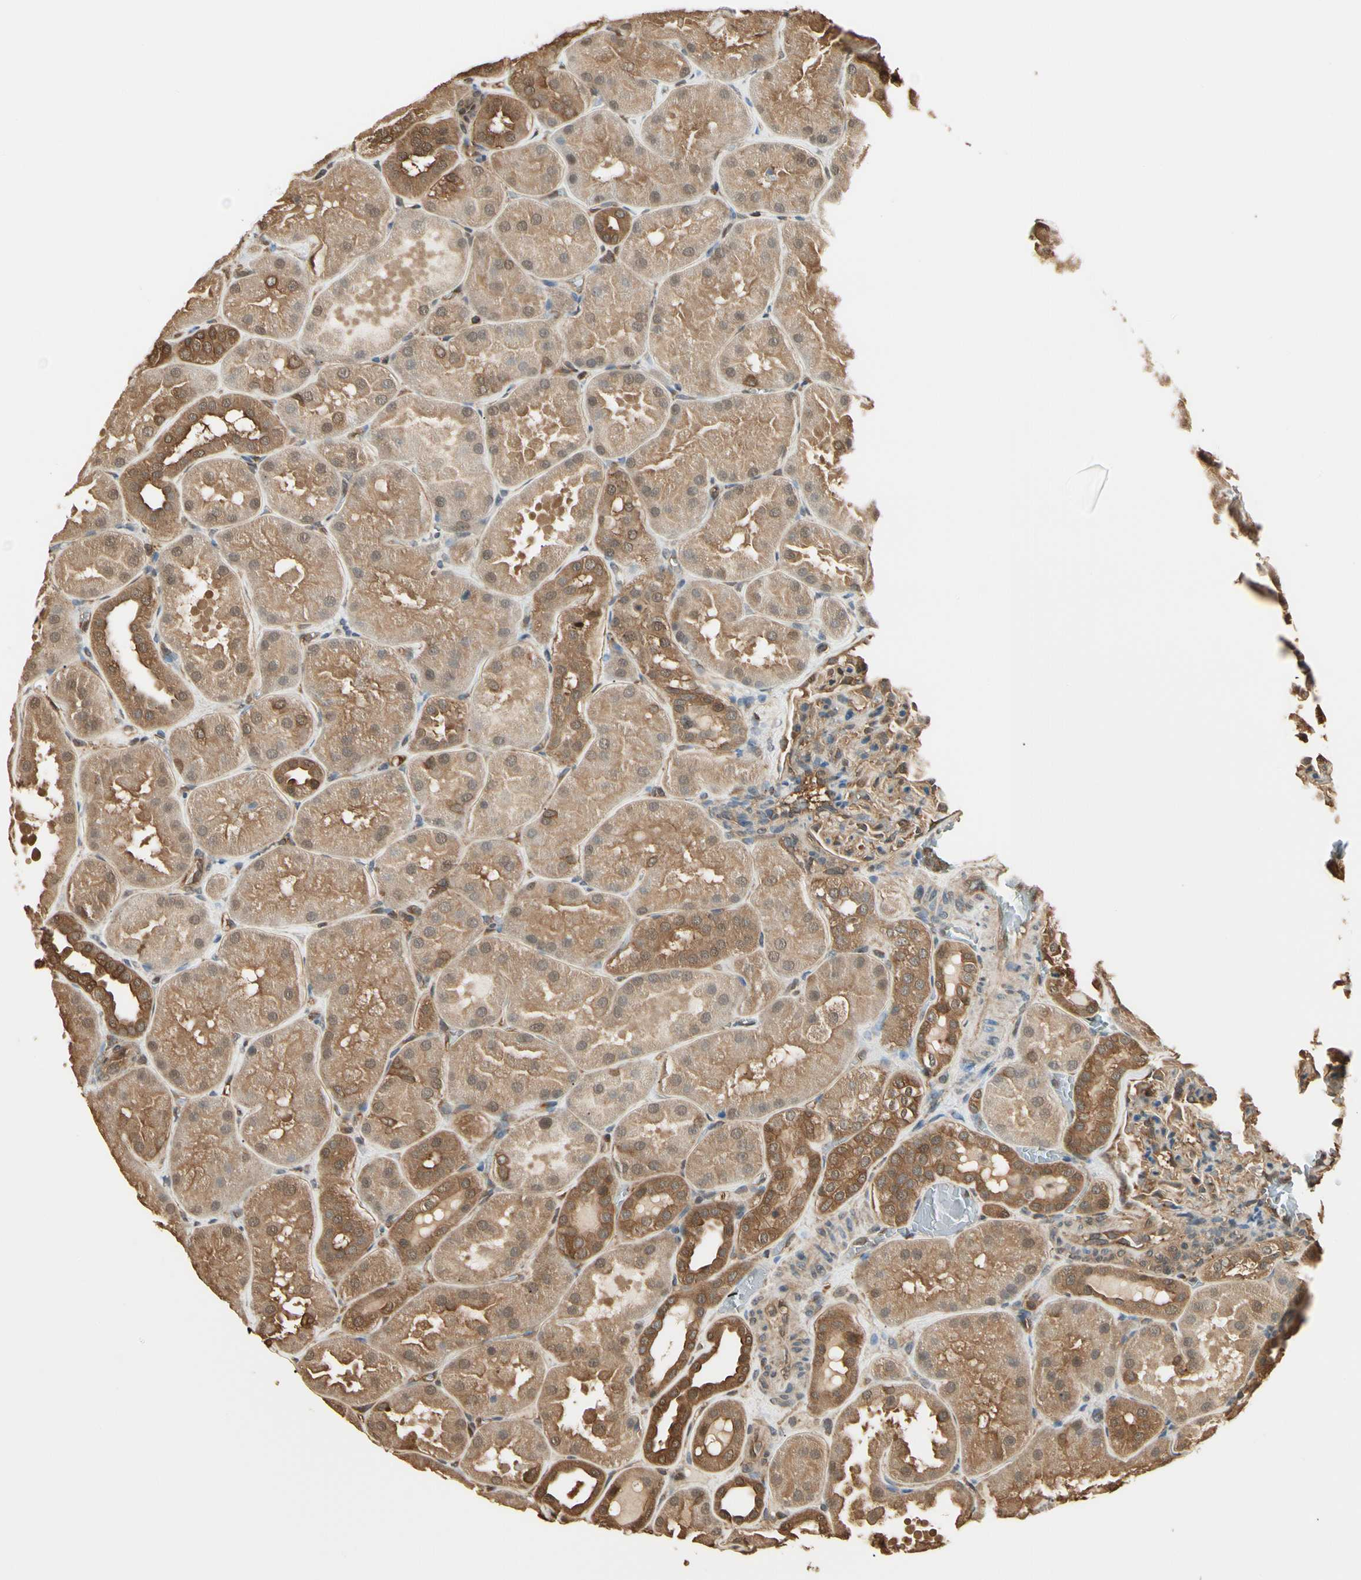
{"staining": {"intensity": "moderate", "quantity": ">75%", "location": "cytoplasmic/membranous"}, "tissue": "kidney", "cell_type": "Cells in glomeruli", "image_type": "normal", "snomed": [{"axis": "morphology", "description": "Normal tissue, NOS"}, {"axis": "topography", "description": "Kidney"}], "caption": "IHC histopathology image of unremarkable kidney stained for a protein (brown), which displays medium levels of moderate cytoplasmic/membranous expression in approximately >75% of cells in glomeruli.", "gene": "YWHAE", "patient": {"sex": "male", "age": 28}}